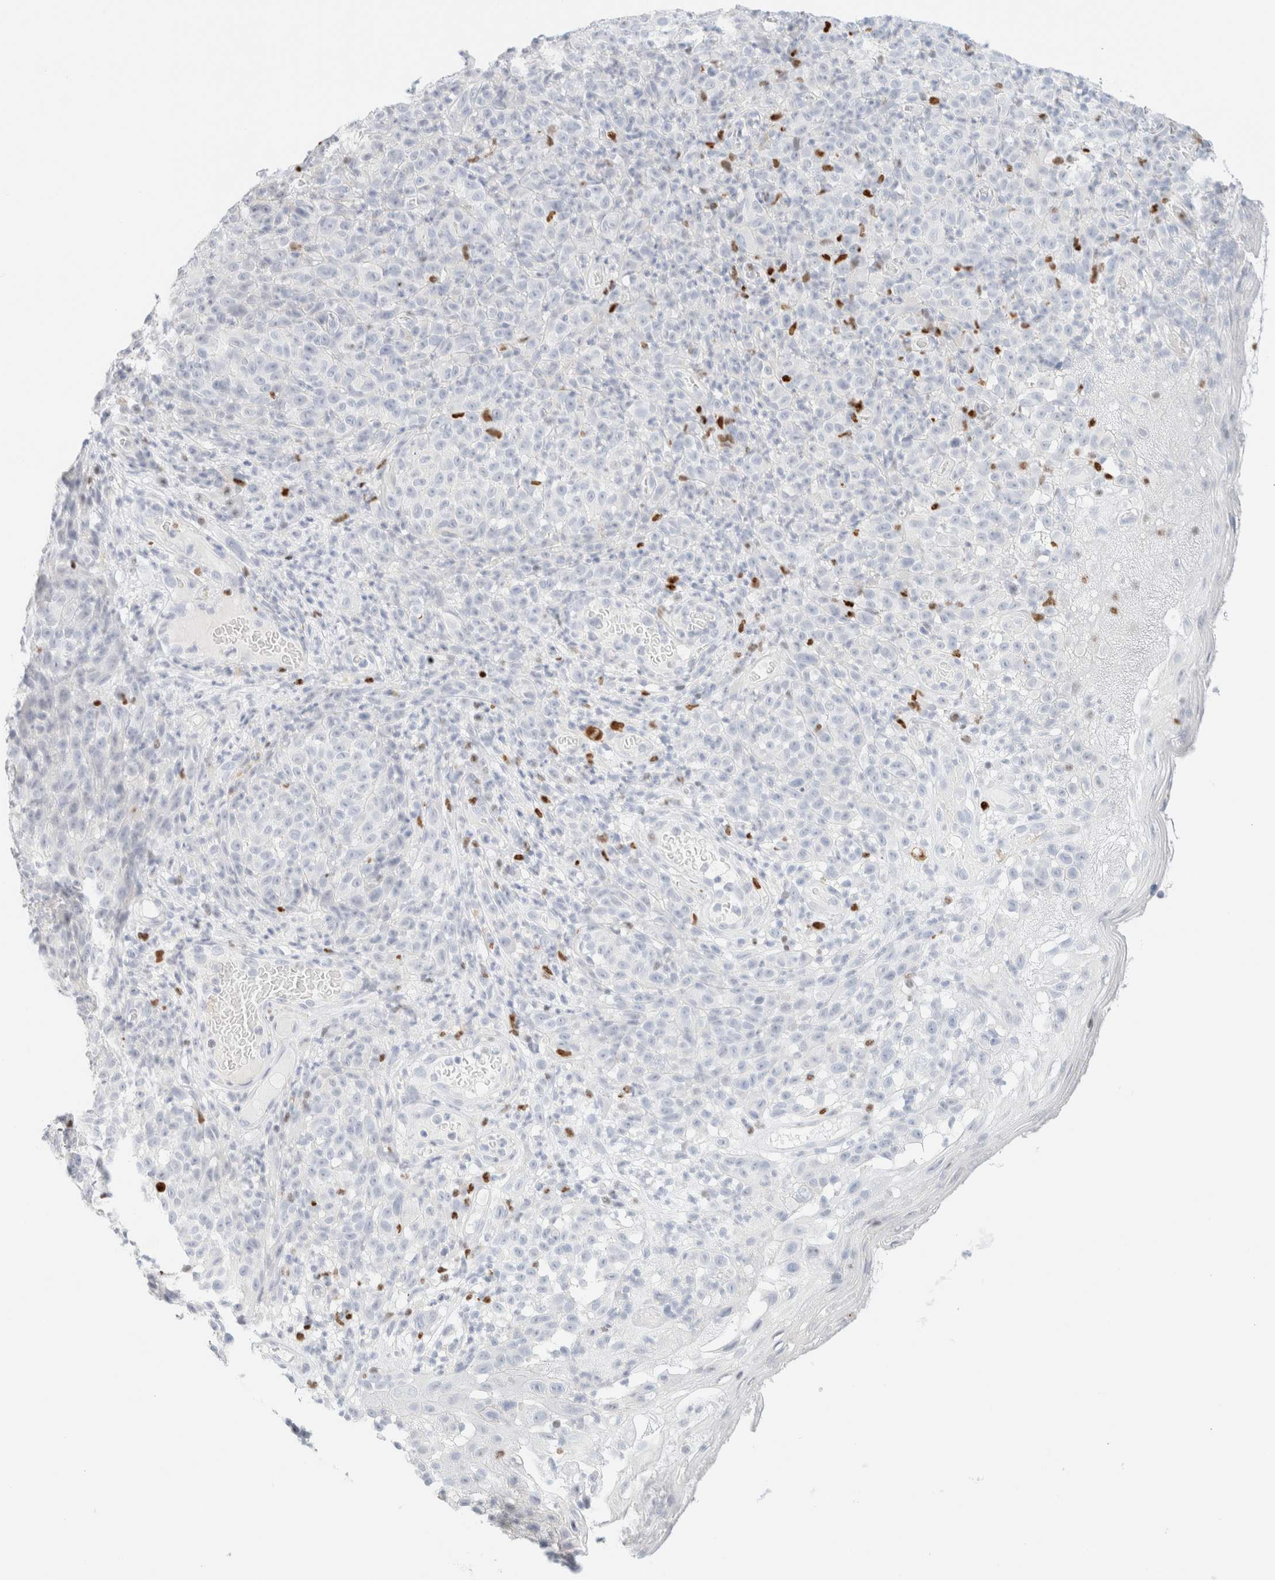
{"staining": {"intensity": "negative", "quantity": "none", "location": "none"}, "tissue": "melanoma", "cell_type": "Tumor cells", "image_type": "cancer", "snomed": [{"axis": "morphology", "description": "Malignant melanoma, NOS"}, {"axis": "topography", "description": "Skin"}], "caption": "This is a photomicrograph of immunohistochemistry staining of melanoma, which shows no staining in tumor cells.", "gene": "IKZF3", "patient": {"sex": "female", "age": 82}}